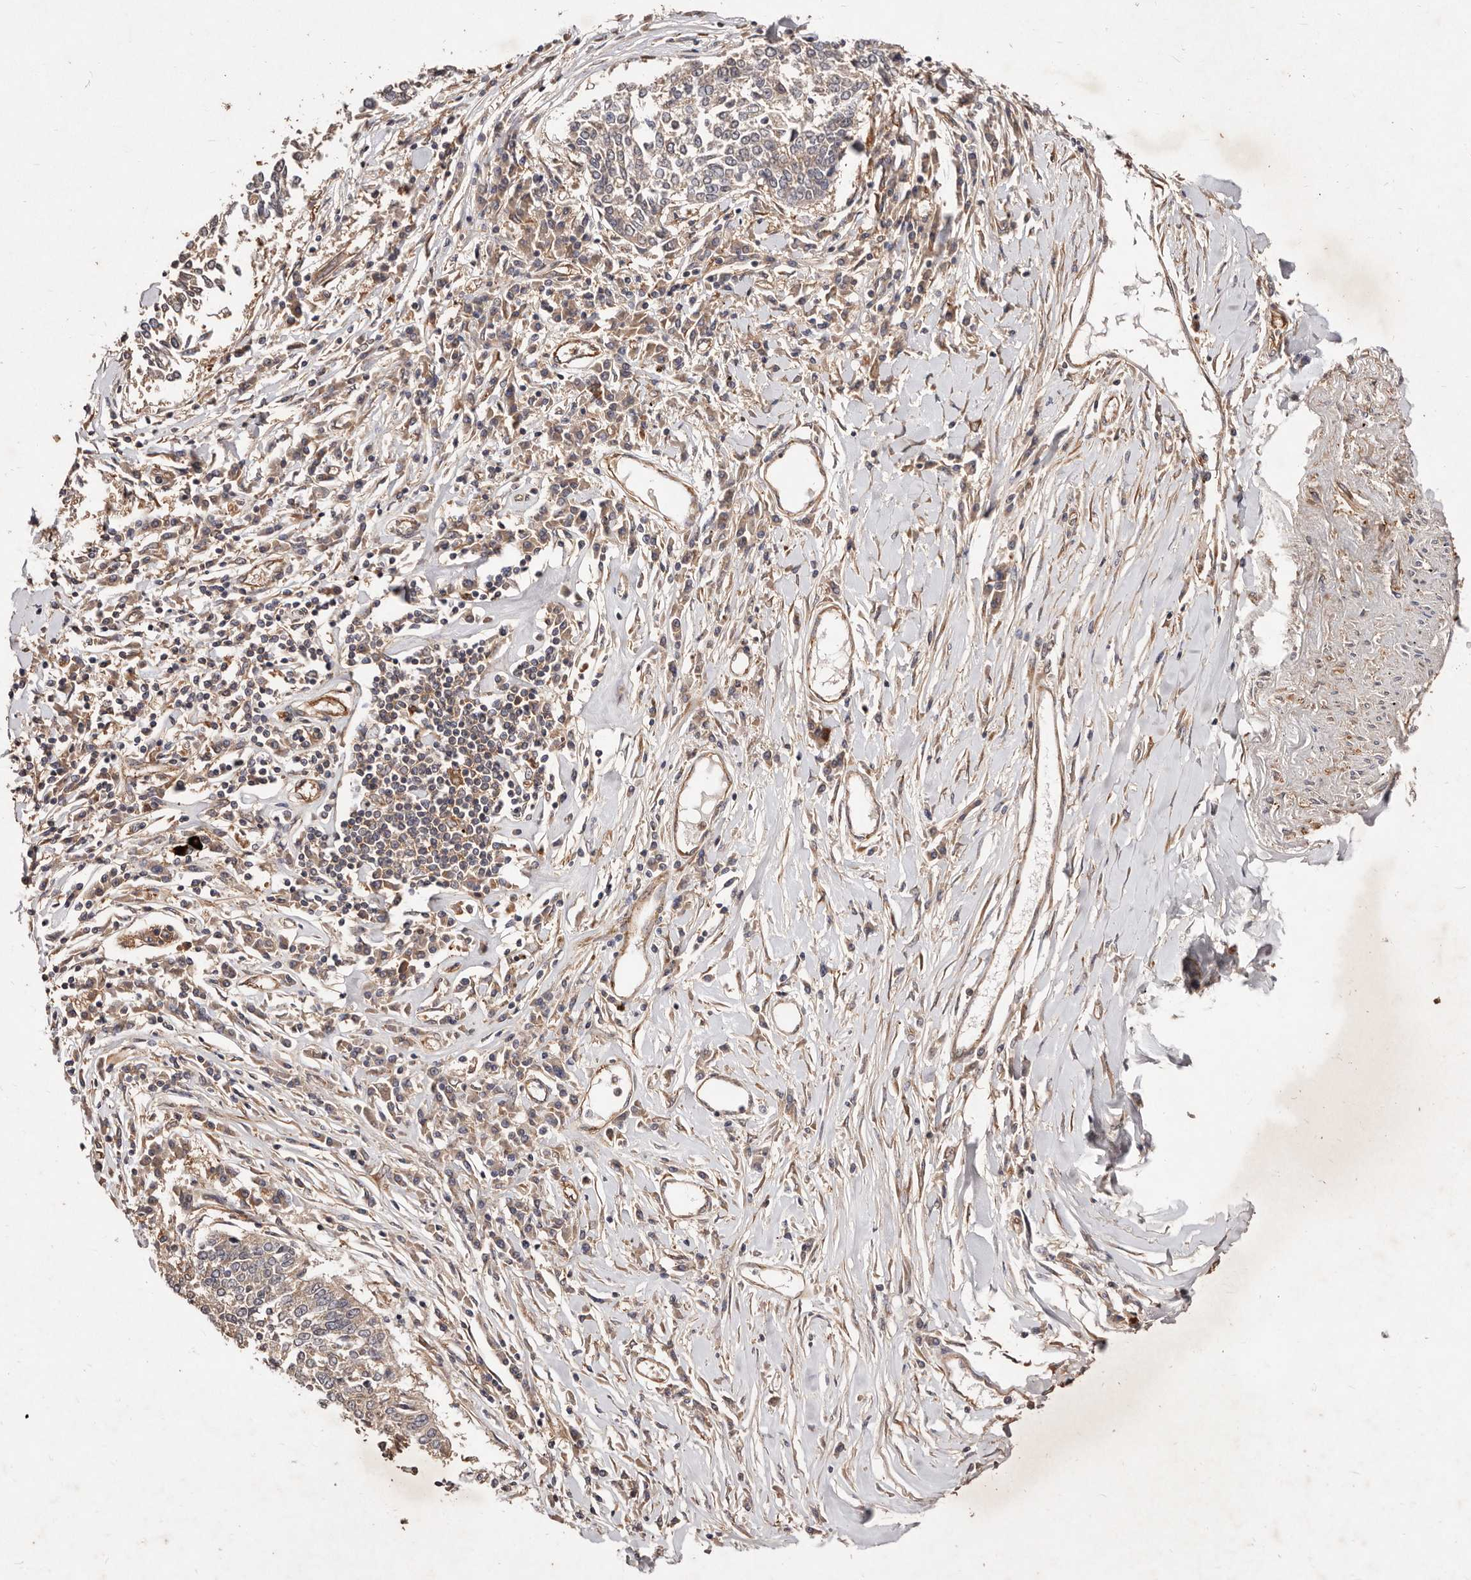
{"staining": {"intensity": "negative", "quantity": "none", "location": "none"}, "tissue": "lung cancer", "cell_type": "Tumor cells", "image_type": "cancer", "snomed": [{"axis": "morphology", "description": "Normal tissue, NOS"}, {"axis": "morphology", "description": "Squamous cell carcinoma, NOS"}, {"axis": "topography", "description": "Cartilage tissue"}, {"axis": "topography", "description": "Bronchus"}, {"axis": "topography", "description": "Lung"}, {"axis": "topography", "description": "Peripheral nerve tissue"}], "caption": "Immunohistochemical staining of human lung cancer (squamous cell carcinoma) displays no significant positivity in tumor cells.", "gene": "CCL14", "patient": {"sex": "female", "age": 49}}